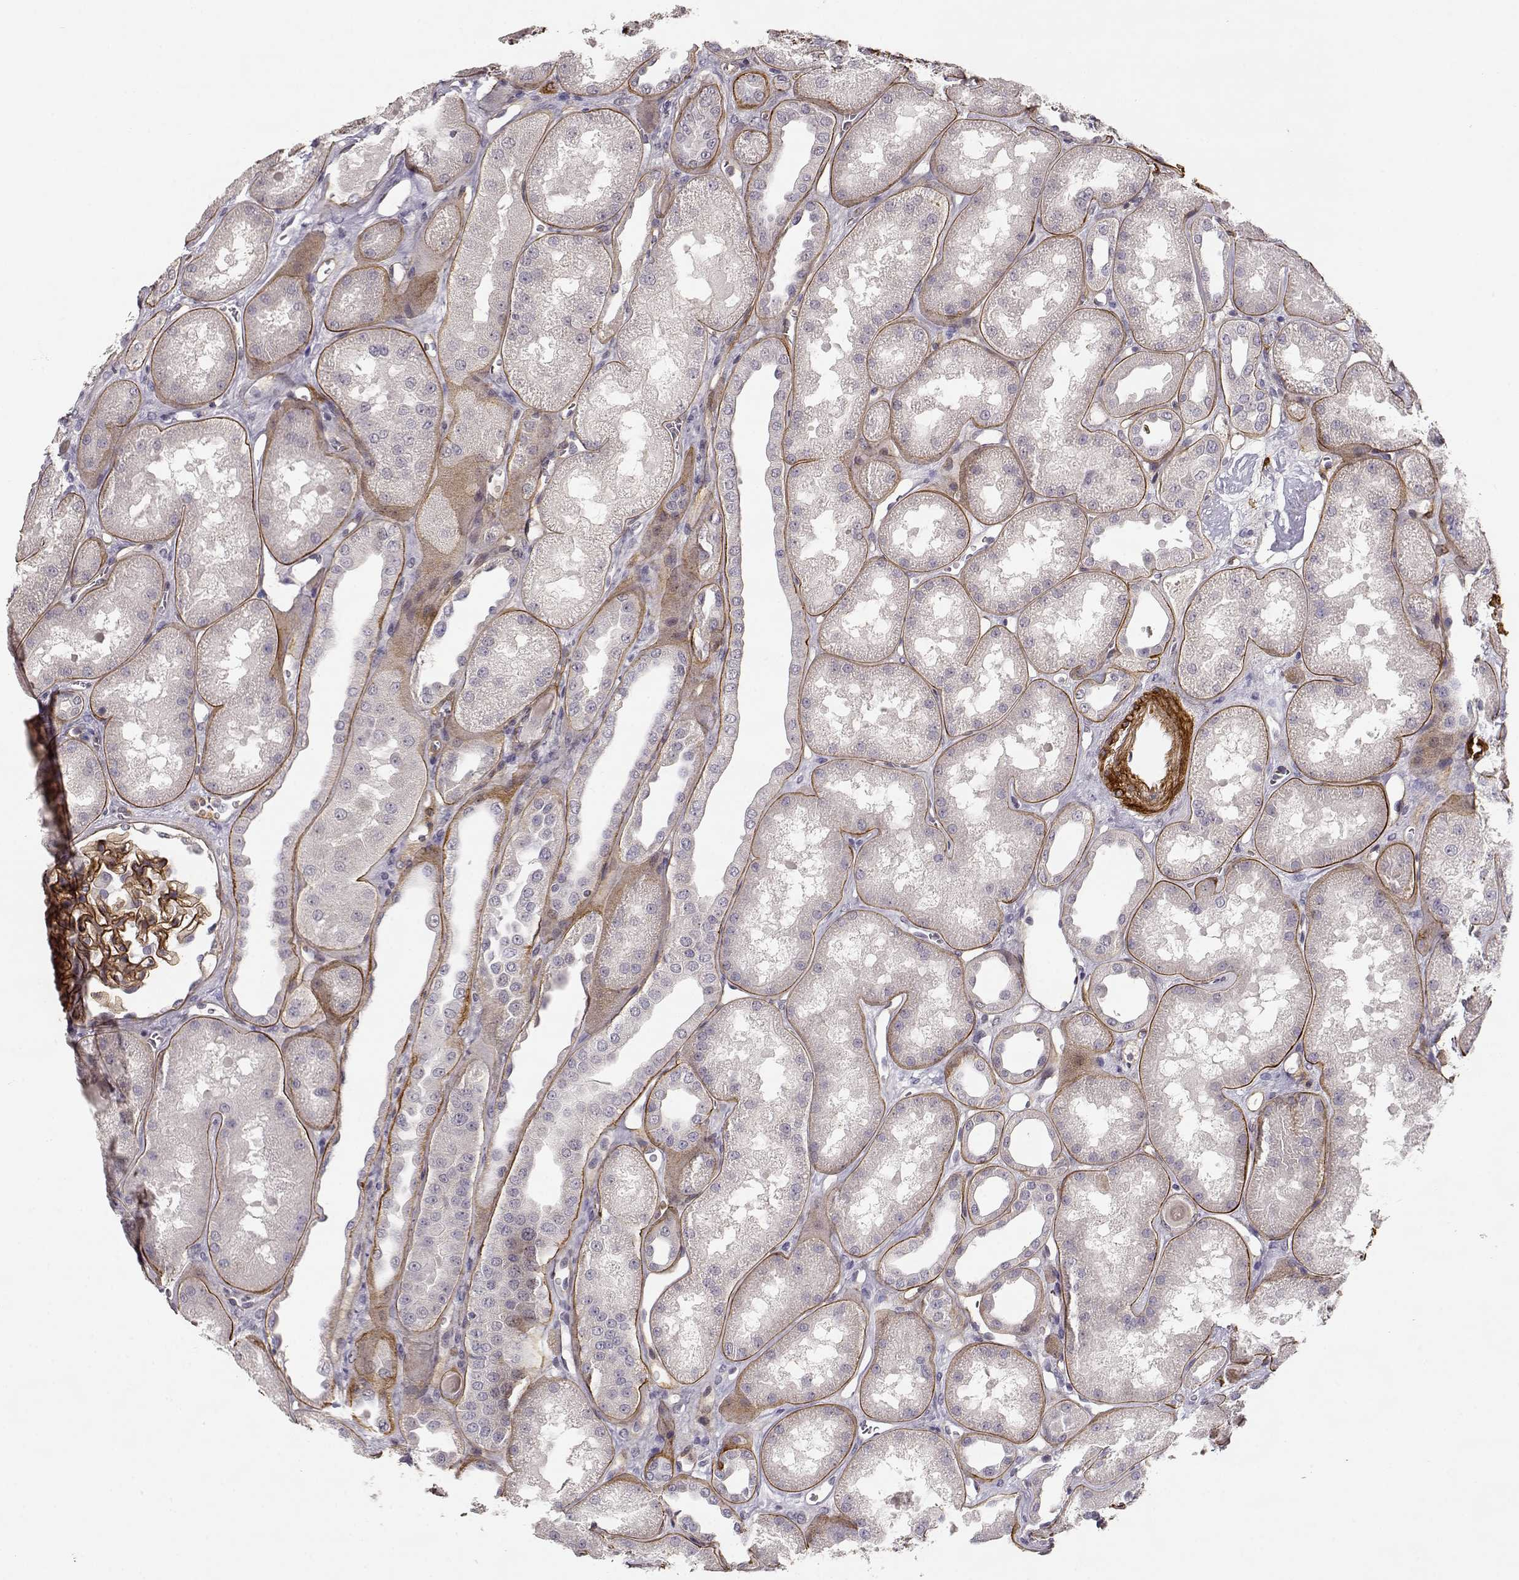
{"staining": {"intensity": "negative", "quantity": "none", "location": "none"}, "tissue": "kidney", "cell_type": "Cells in glomeruli", "image_type": "normal", "snomed": [{"axis": "morphology", "description": "Normal tissue, NOS"}, {"axis": "topography", "description": "Kidney"}], "caption": "IHC of benign human kidney reveals no staining in cells in glomeruli. (Immunohistochemistry, brightfield microscopy, high magnification).", "gene": "LAMA5", "patient": {"sex": "male", "age": 61}}